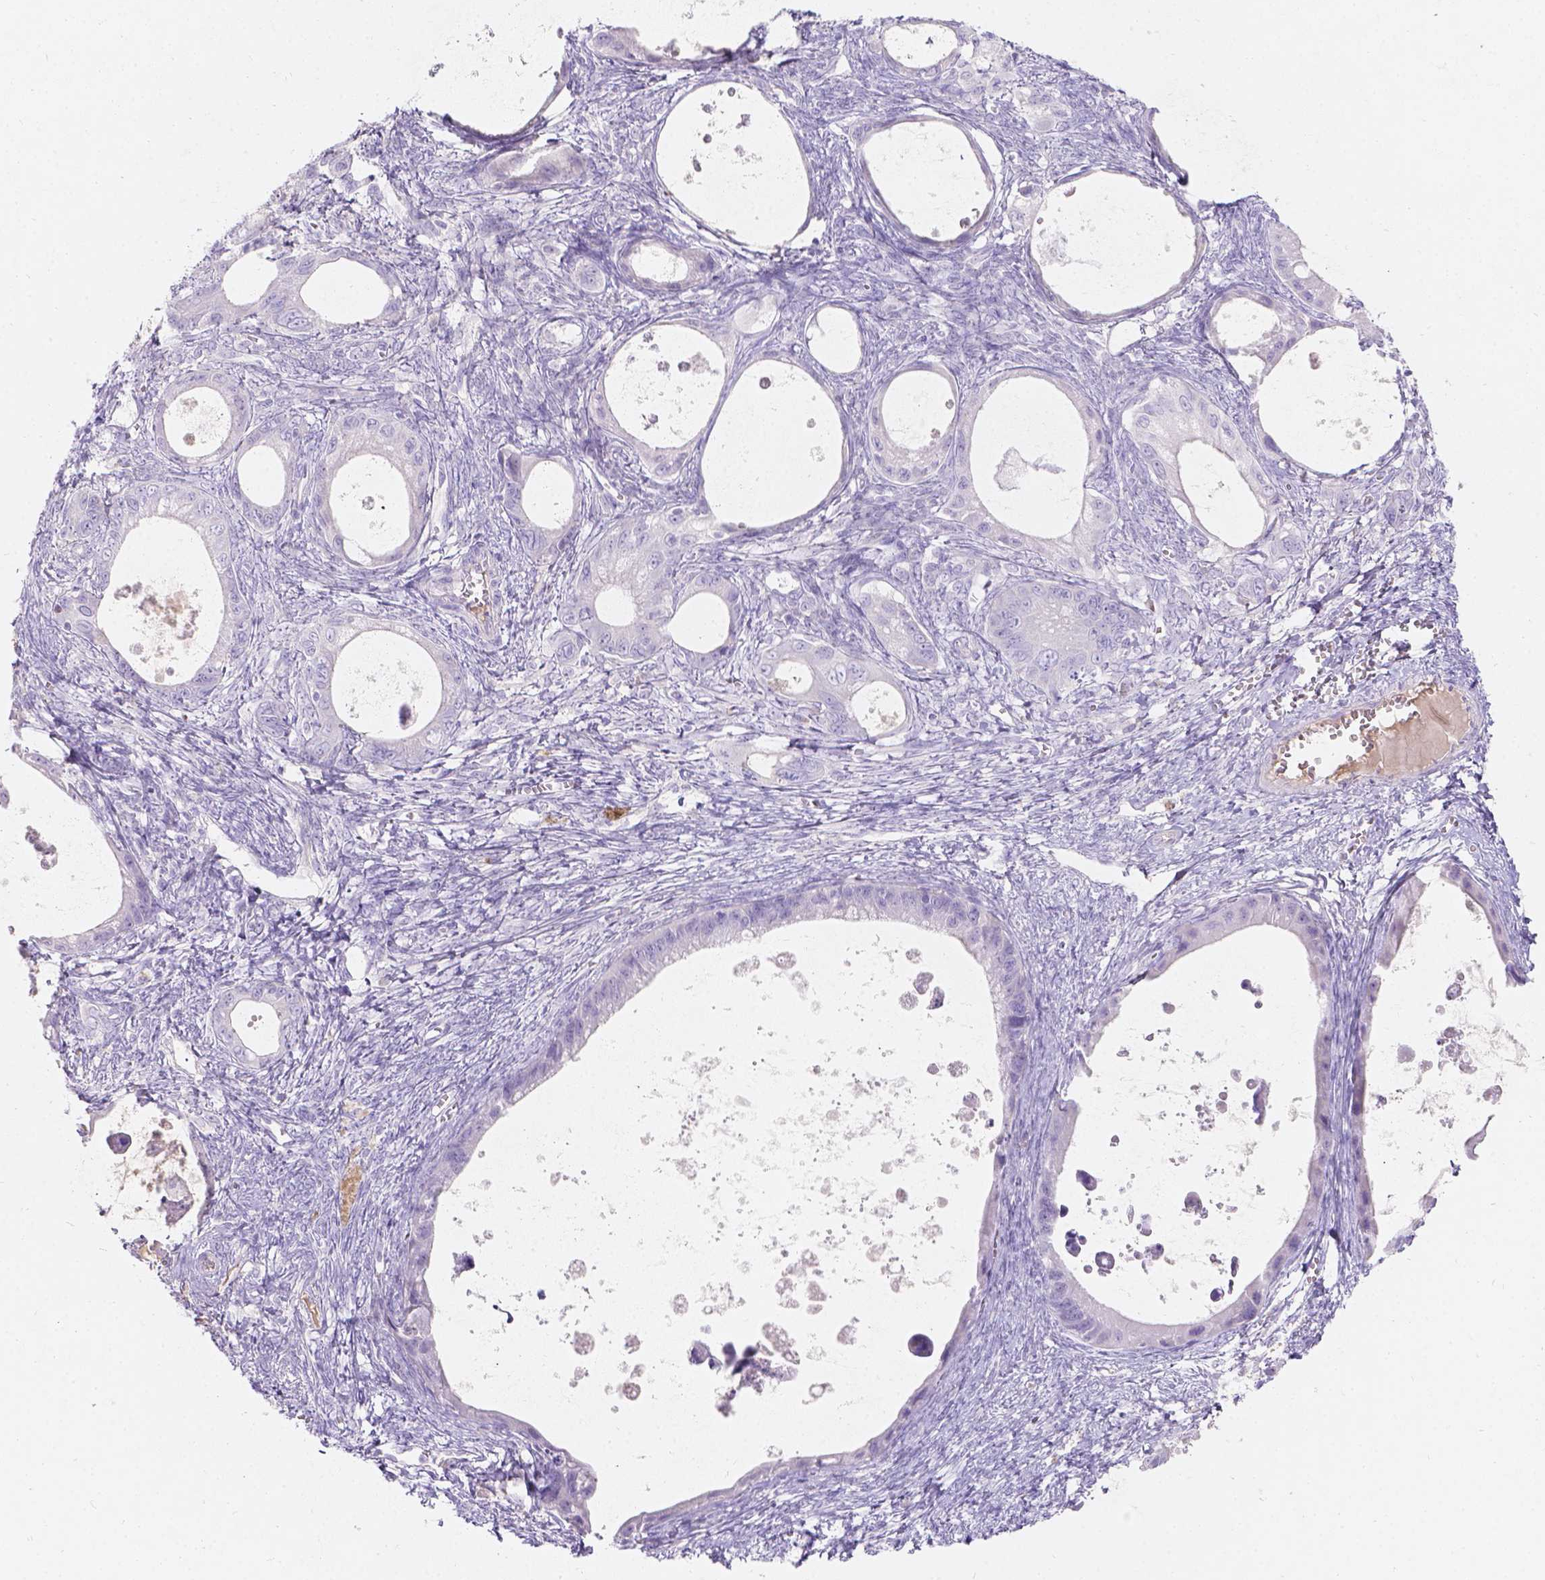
{"staining": {"intensity": "negative", "quantity": "none", "location": "none"}, "tissue": "ovarian cancer", "cell_type": "Tumor cells", "image_type": "cancer", "snomed": [{"axis": "morphology", "description": "Cystadenocarcinoma, mucinous, NOS"}, {"axis": "topography", "description": "Ovary"}], "caption": "Image shows no protein expression in tumor cells of ovarian cancer tissue. Nuclei are stained in blue.", "gene": "GAL3ST2", "patient": {"sex": "female", "age": 64}}